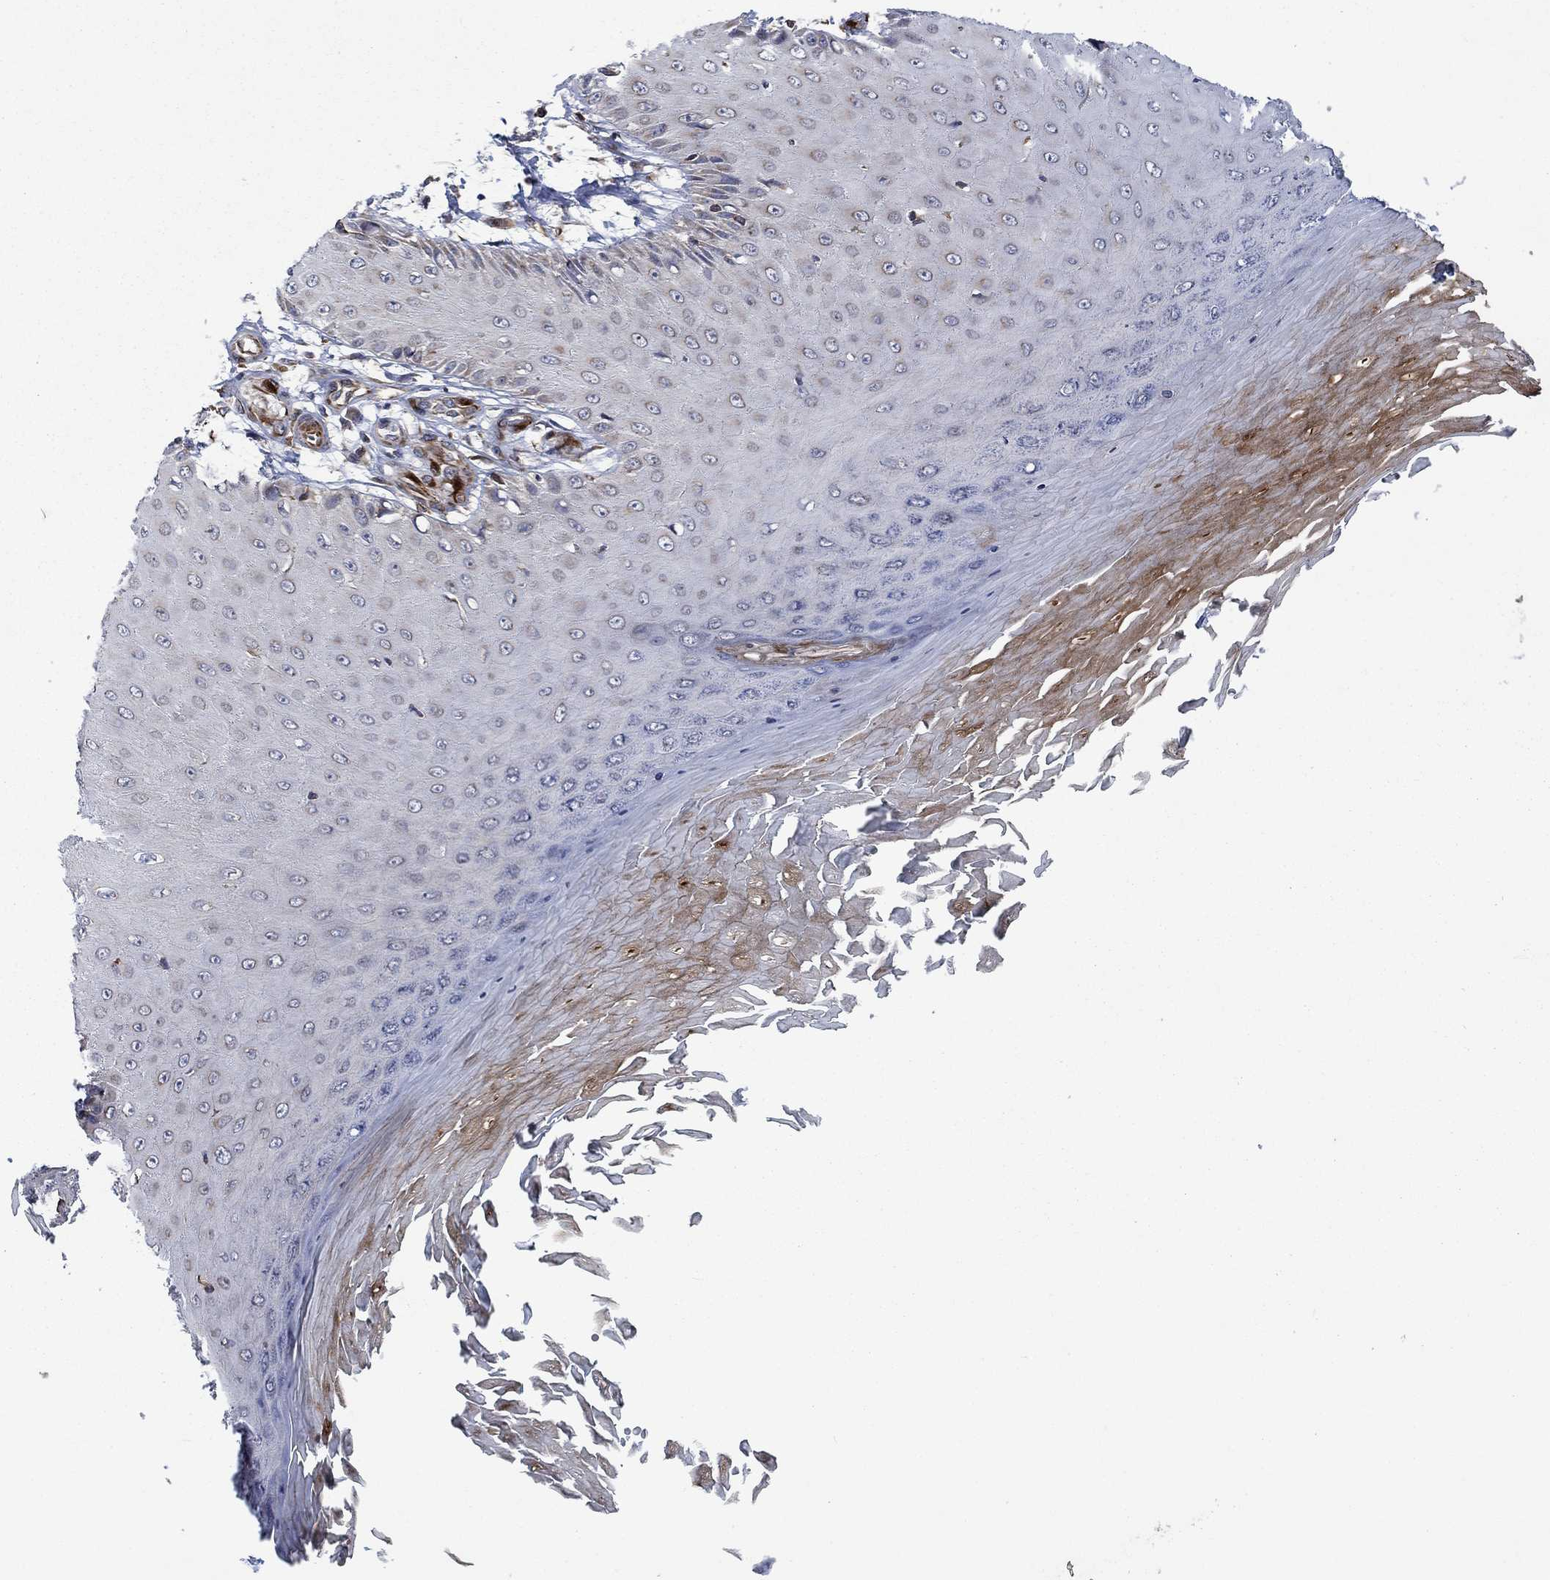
{"staining": {"intensity": "negative", "quantity": "none", "location": "none"}, "tissue": "skin cancer", "cell_type": "Tumor cells", "image_type": "cancer", "snomed": [{"axis": "morphology", "description": "Inflammation, NOS"}, {"axis": "morphology", "description": "Squamous cell carcinoma, NOS"}, {"axis": "topography", "description": "Skin"}], "caption": "DAB (3,3'-diaminobenzidine) immunohistochemical staining of squamous cell carcinoma (skin) reveals no significant expression in tumor cells. Brightfield microscopy of immunohistochemistry stained with DAB (3,3'-diaminobenzidine) (brown) and hematoxylin (blue), captured at high magnification.", "gene": "NDUFC1", "patient": {"sex": "male", "age": 70}}